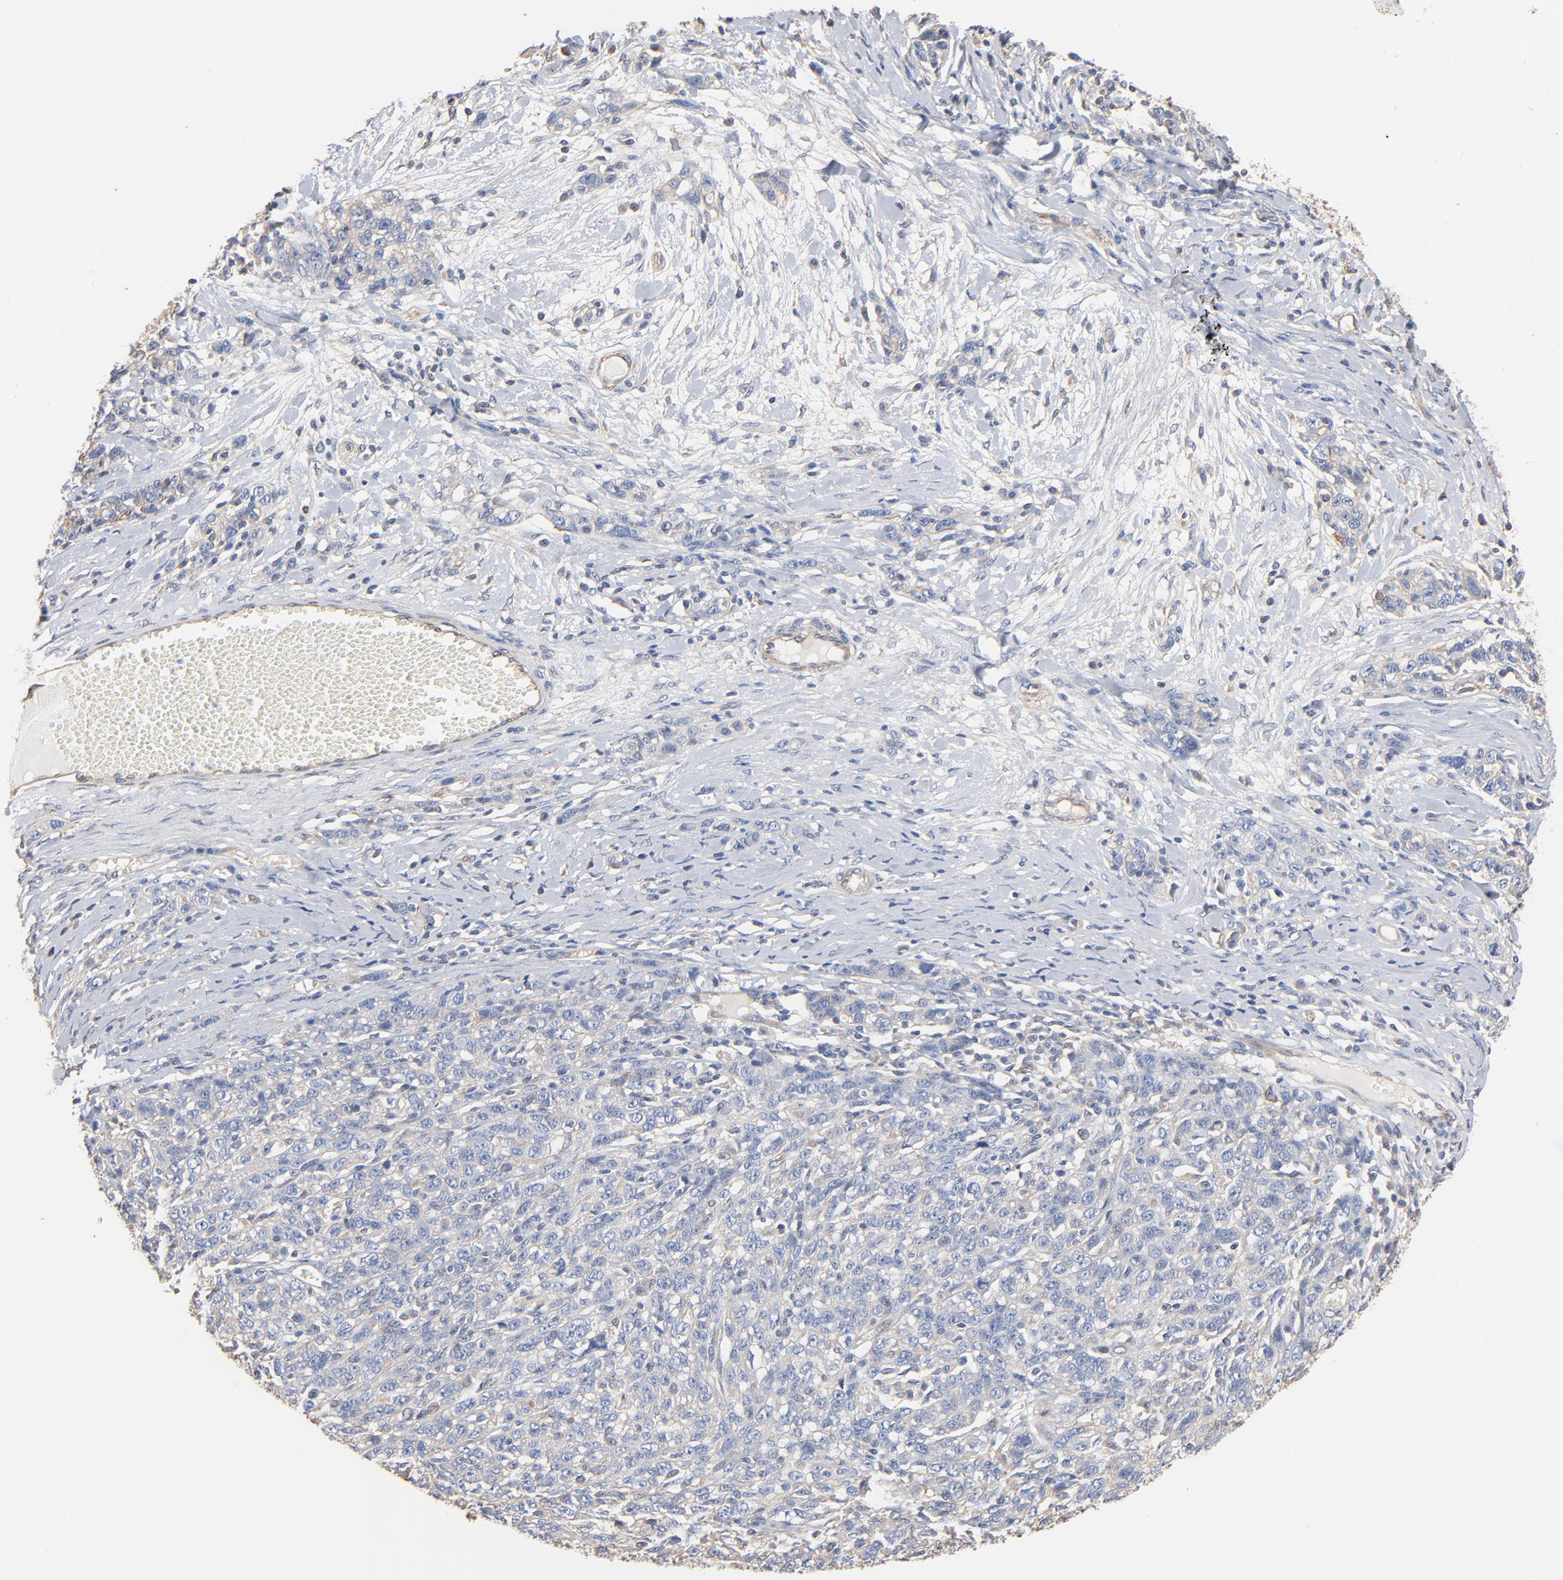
{"staining": {"intensity": "negative", "quantity": "none", "location": "none"}, "tissue": "ovarian cancer", "cell_type": "Tumor cells", "image_type": "cancer", "snomed": [{"axis": "morphology", "description": "Cystadenocarcinoma, serous, NOS"}, {"axis": "topography", "description": "Ovary"}], "caption": "This photomicrograph is of ovarian cancer (serous cystadenocarcinoma) stained with immunohistochemistry (IHC) to label a protein in brown with the nuclei are counter-stained blue. There is no positivity in tumor cells.", "gene": "ABCD4", "patient": {"sex": "female", "age": 71}}